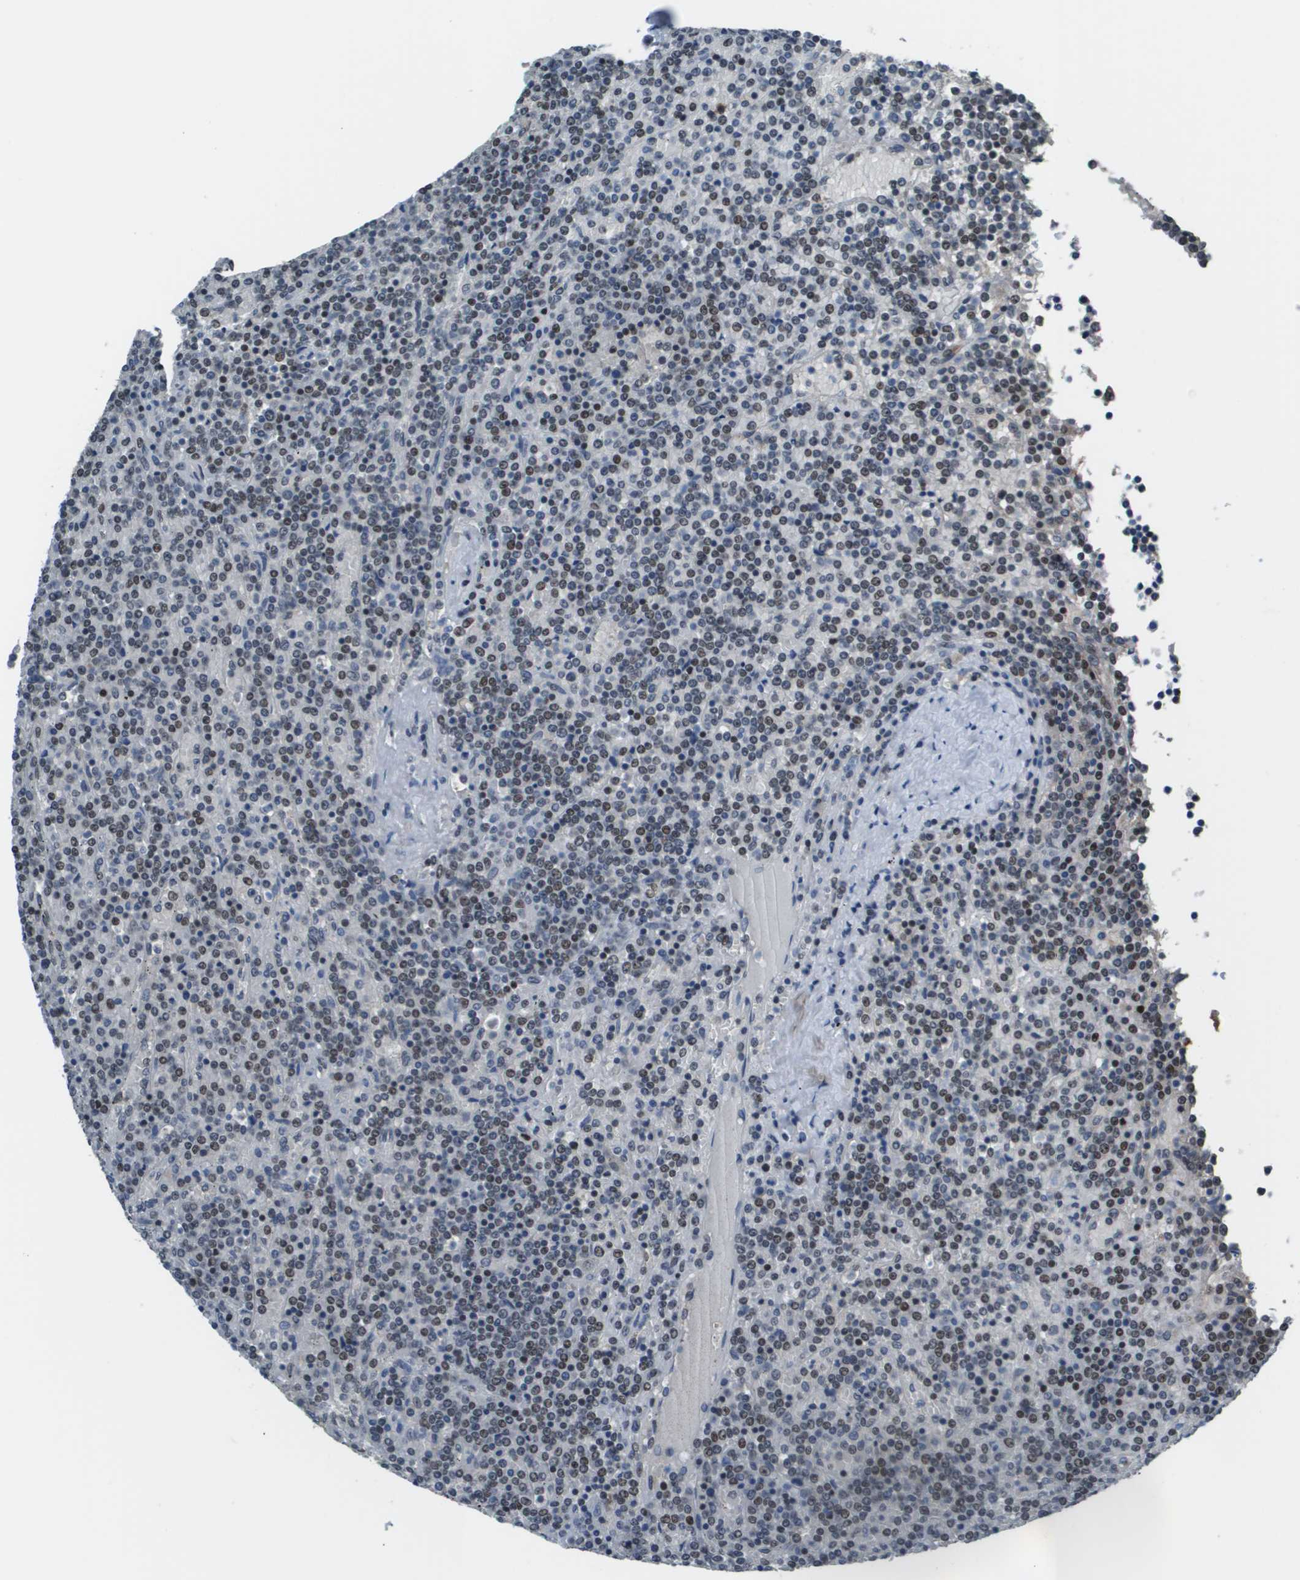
{"staining": {"intensity": "weak", "quantity": "25%-75%", "location": "nuclear"}, "tissue": "lymphoma", "cell_type": "Tumor cells", "image_type": "cancer", "snomed": [{"axis": "morphology", "description": "Malignant lymphoma, non-Hodgkin's type, Low grade"}, {"axis": "topography", "description": "Spleen"}], "caption": "Tumor cells exhibit weak nuclear staining in approximately 25%-75% of cells in lymphoma.", "gene": "THRAP3", "patient": {"sex": "female", "age": 19}}